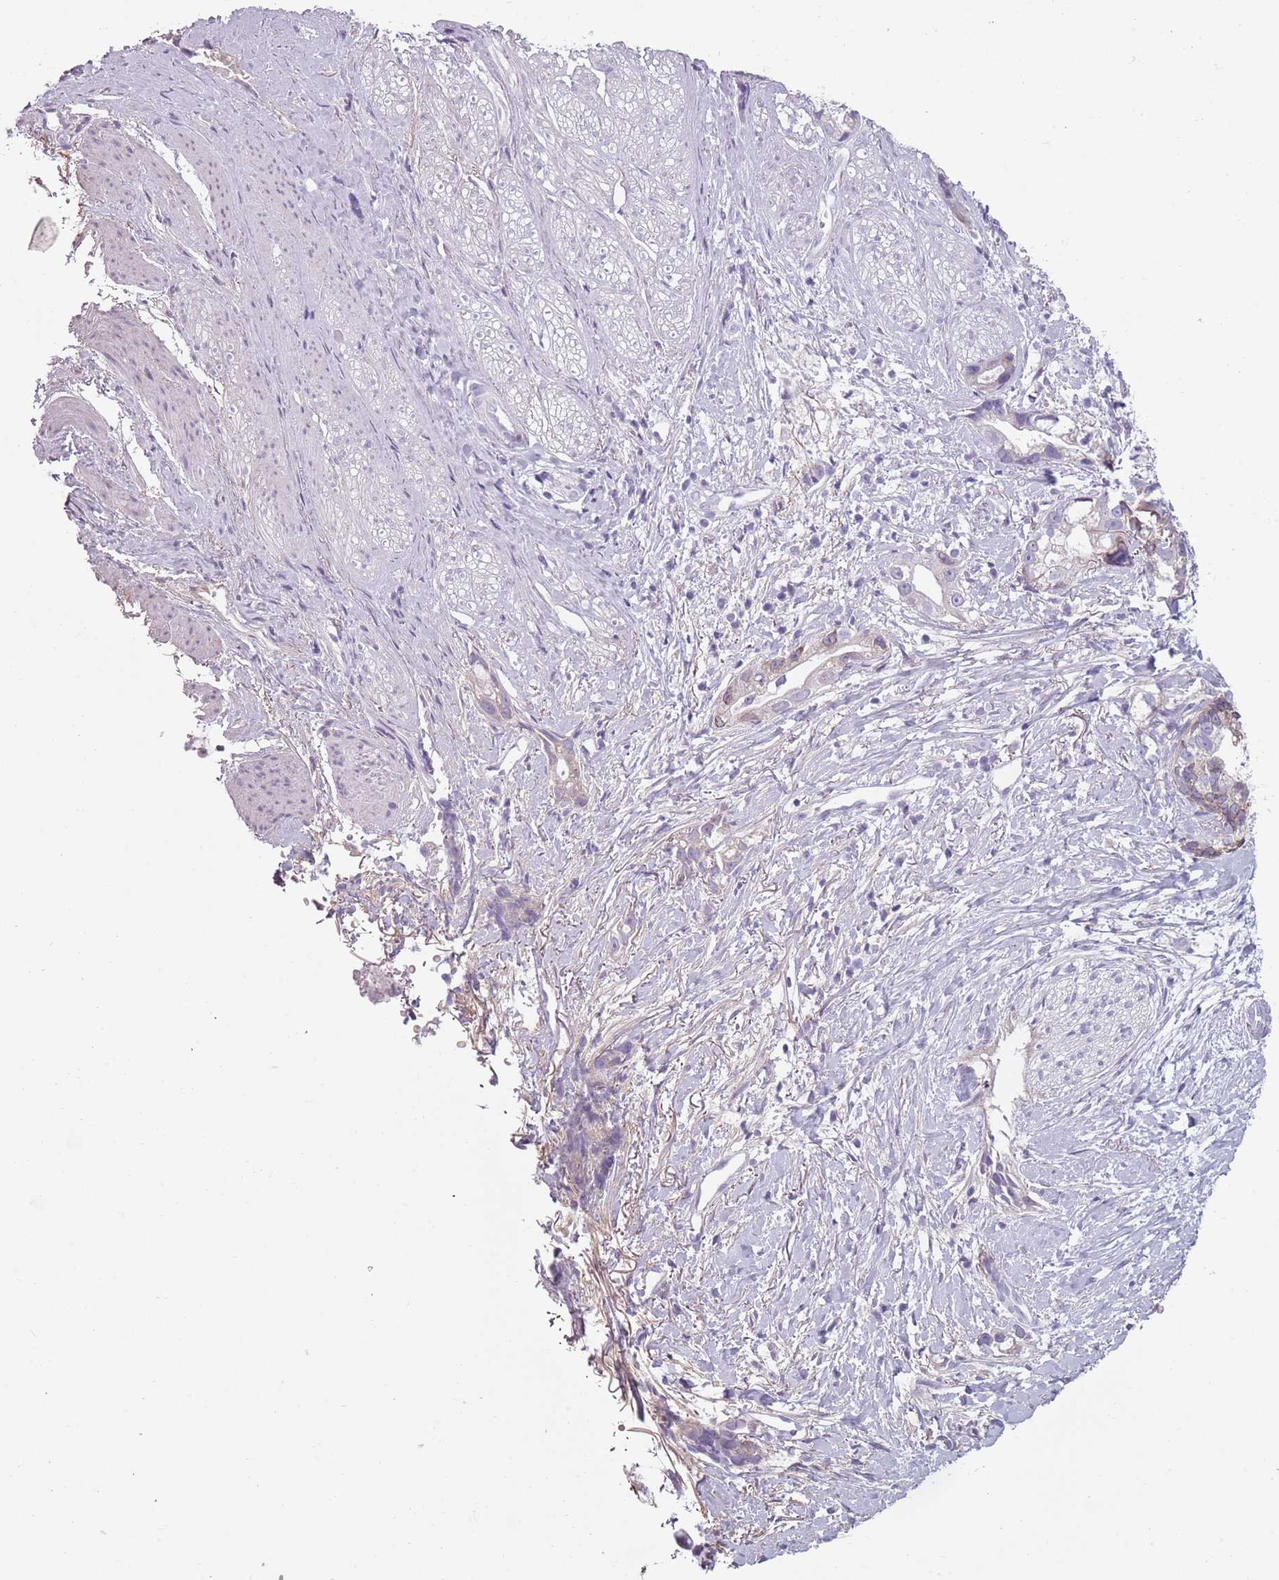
{"staining": {"intensity": "weak", "quantity": "25%-75%", "location": "cytoplasmic/membranous"}, "tissue": "stomach cancer", "cell_type": "Tumor cells", "image_type": "cancer", "snomed": [{"axis": "morphology", "description": "Adenocarcinoma, NOS"}, {"axis": "topography", "description": "Stomach"}], "caption": "Immunohistochemistry (IHC) of human stomach cancer reveals low levels of weak cytoplasmic/membranous positivity in about 25%-75% of tumor cells.", "gene": "MEGF8", "patient": {"sex": "male", "age": 55}}